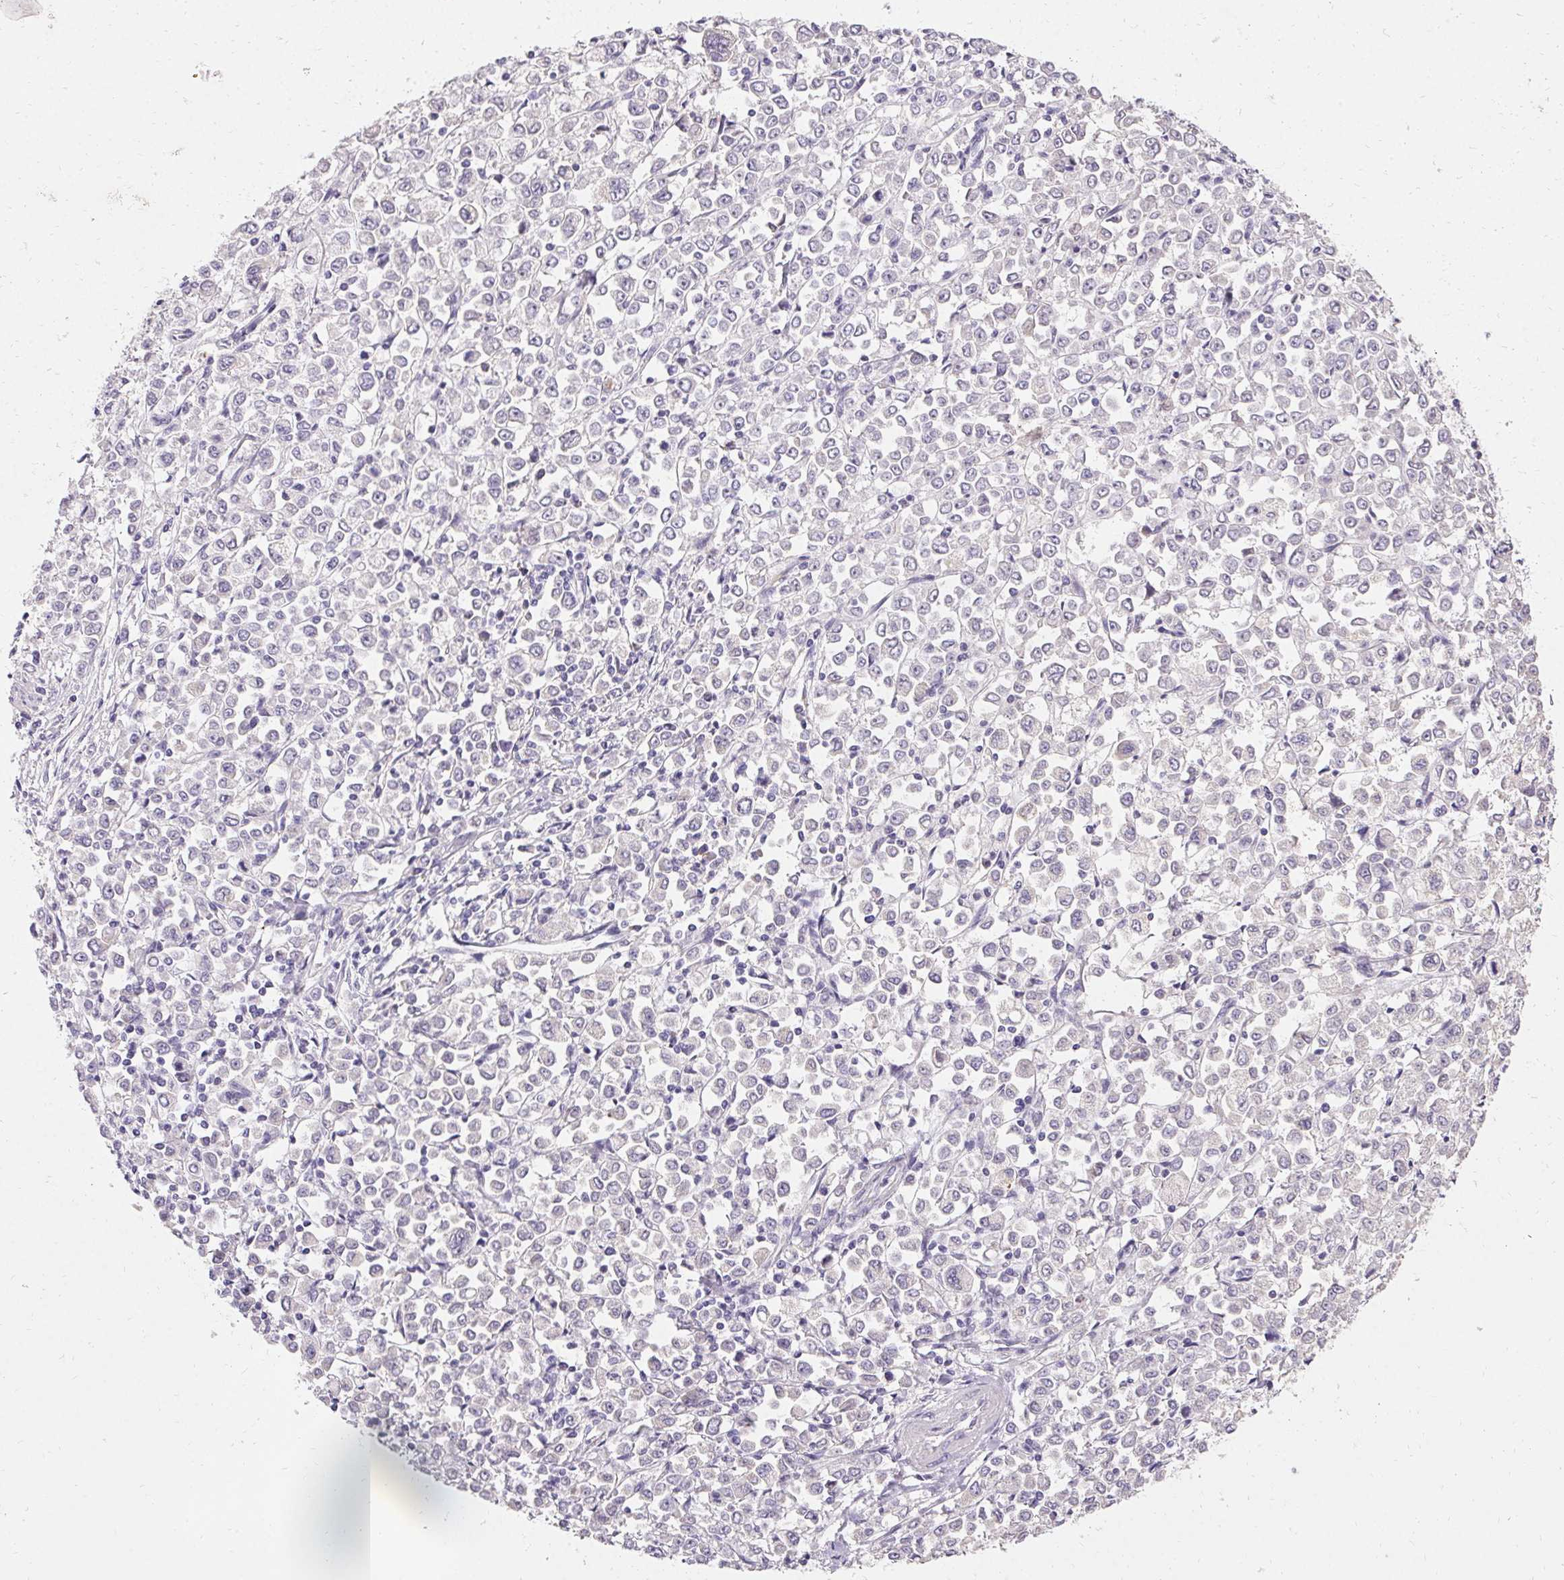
{"staining": {"intensity": "negative", "quantity": "none", "location": "none"}, "tissue": "stomach cancer", "cell_type": "Tumor cells", "image_type": "cancer", "snomed": [{"axis": "morphology", "description": "Adenocarcinoma, NOS"}, {"axis": "topography", "description": "Stomach, upper"}], "caption": "Adenocarcinoma (stomach) was stained to show a protein in brown. There is no significant expression in tumor cells.", "gene": "TRIP13", "patient": {"sex": "male", "age": 70}}